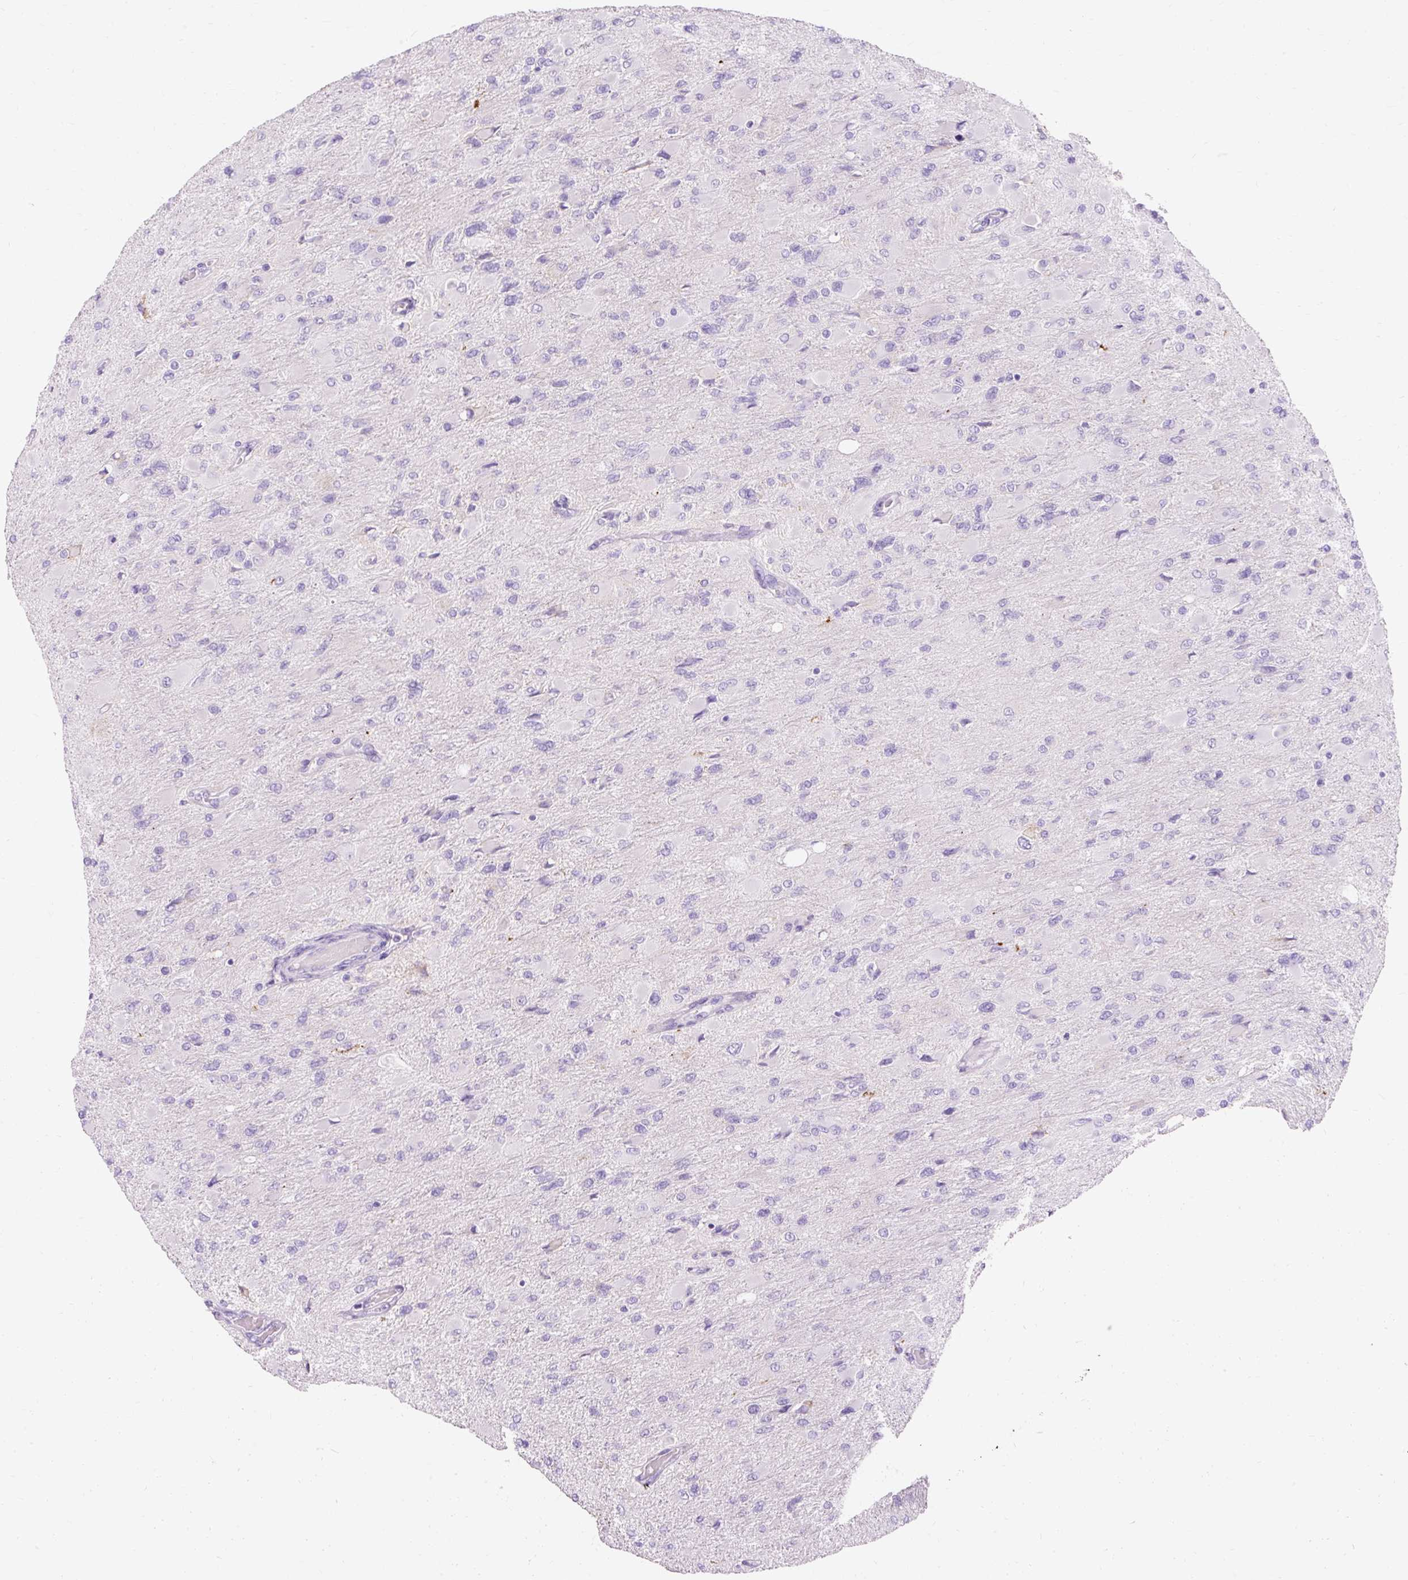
{"staining": {"intensity": "negative", "quantity": "none", "location": "none"}, "tissue": "glioma", "cell_type": "Tumor cells", "image_type": "cancer", "snomed": [{"axis": "morphology", "description": "Glioma, malignant, High grade"}, {"axis": "topography", "description": "Cerebral cortex"}], "caption": "DAB immunohistochemical staining of human high-grade glioma (malignant) shows no significant expression in tumor cells. (DAB (3,3'-diaminobenzidine) immunohistochemistry, high magnification).", "gene": "CLDN25", "patient": {"sex": "female", "age": 36}}